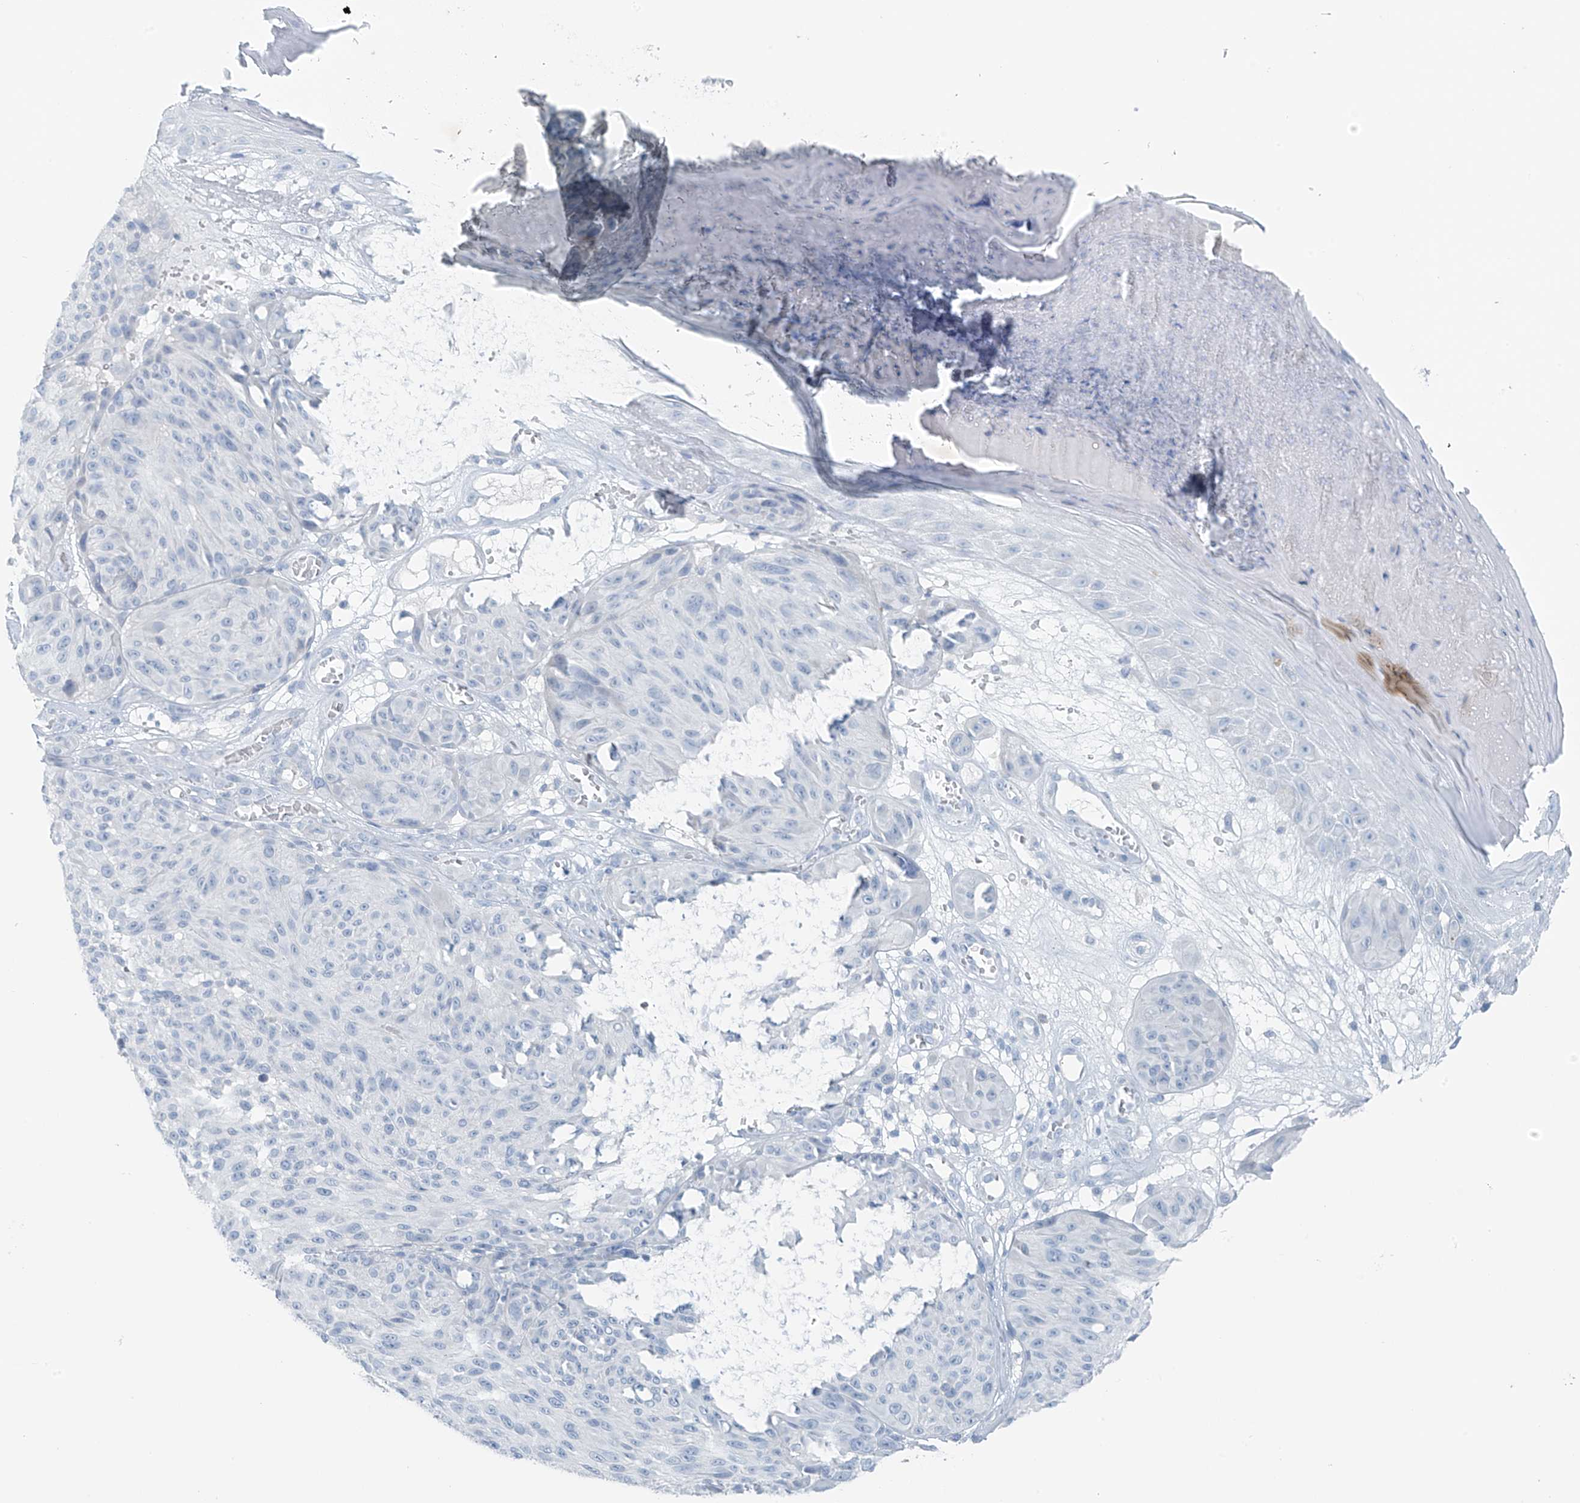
{"staining": {"intensity": "negative", "quantity": "none", "location": "none"}, "tissue": "melanoma", "cell_type": "Tumor cells", "image_type": "cancer", "snomed": [{"axis": "morphology", "description": "Malignant melanoma, NOS"}, {"axis": "topography", "description": "Skin"}], "caption": "High power microscopy image of an immunohistochemistry (IHC) photomicrograph of malignant melanoma, revealing no significant expression in tumor cells.", "gene": "SLC25A43", "patient": {"sex": "male", "age": 83}}